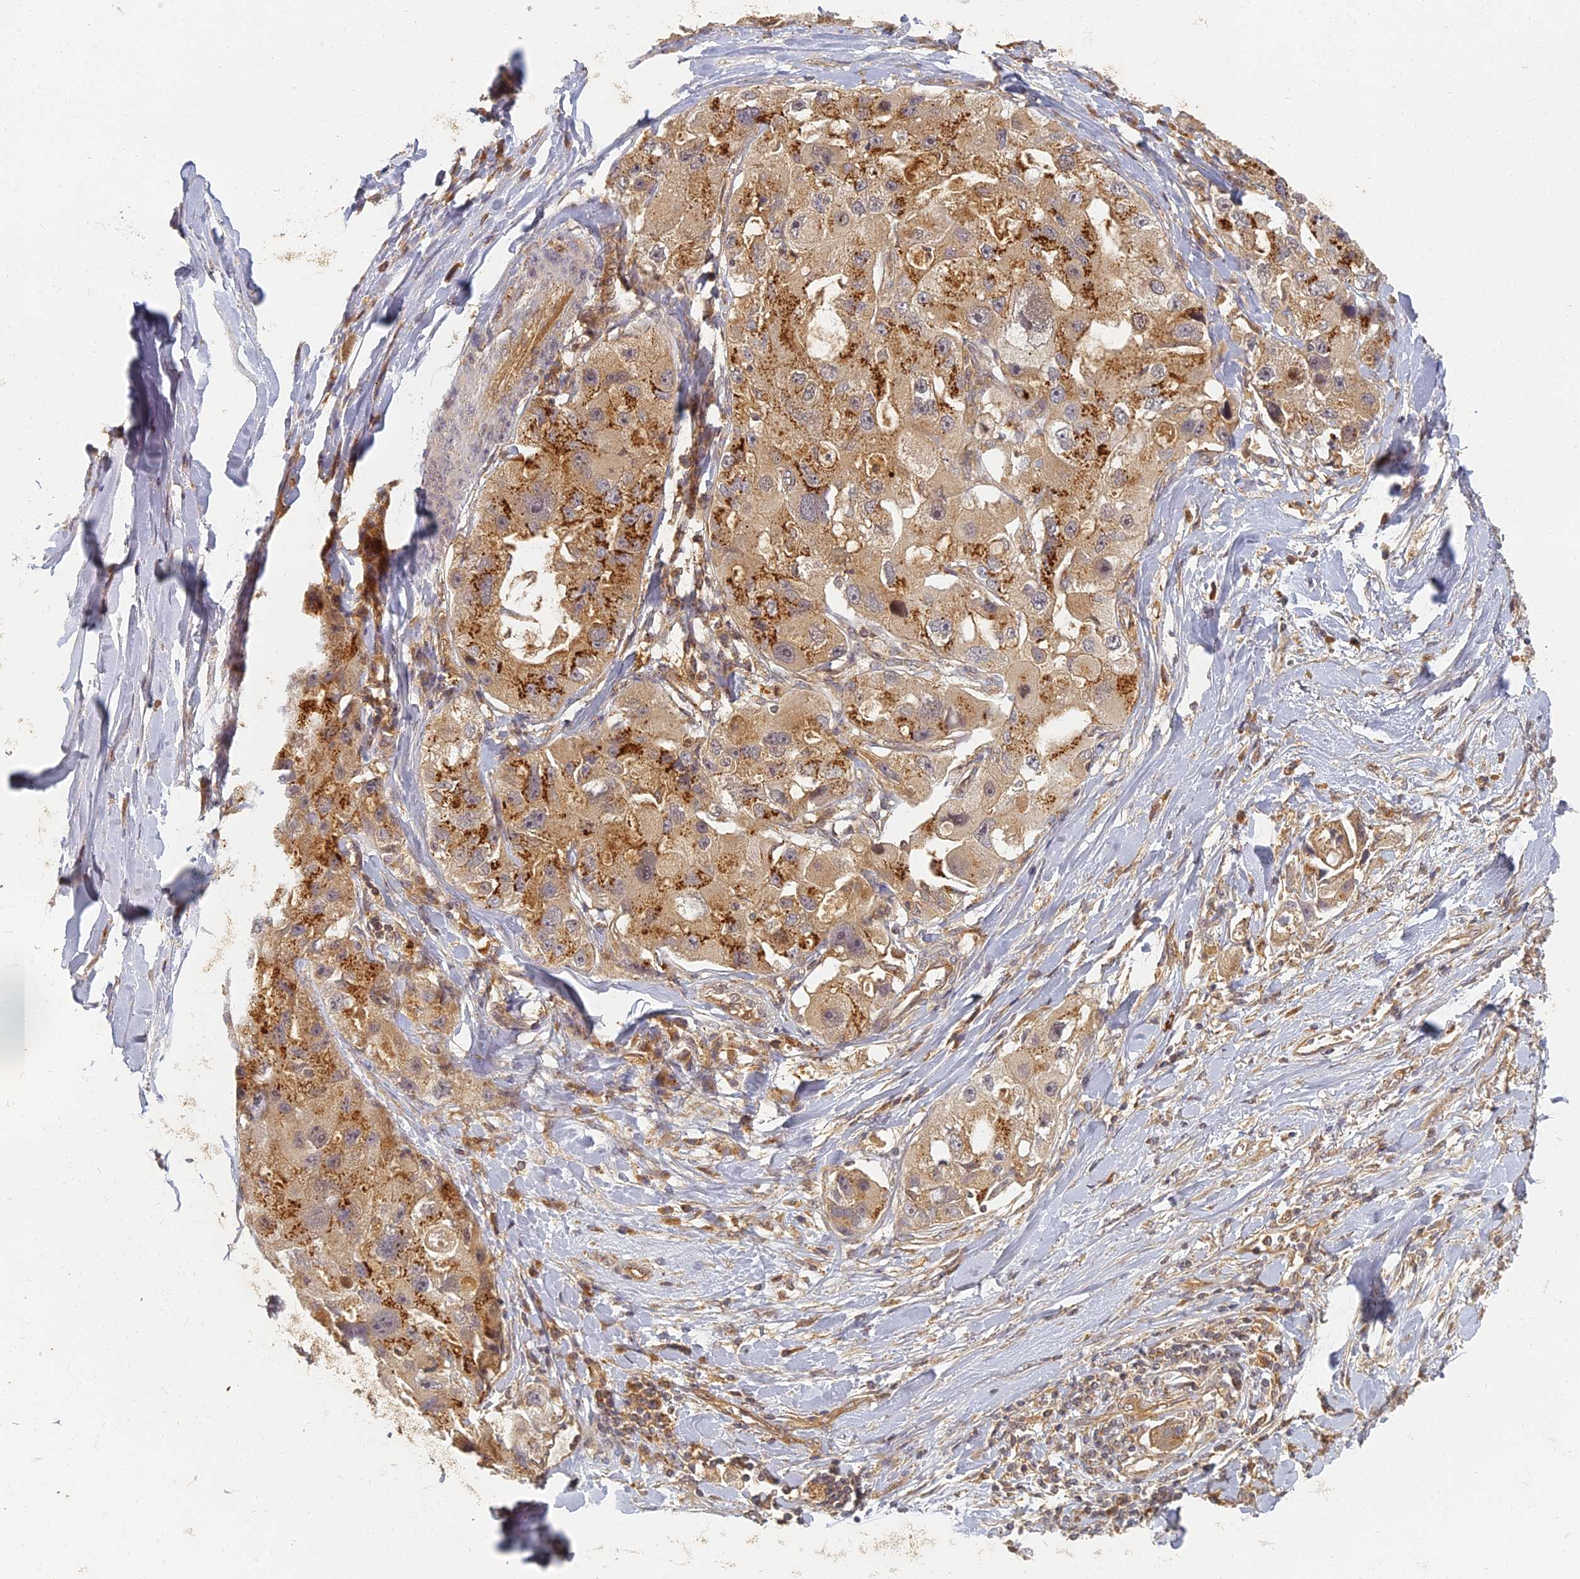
{"staining": {"intensity": "moderate", "quantity": ">75%", "location": "cytoplasmic/membranous"}, "tissue": "lung cancer", "cell_type": "Tumor cells", "image_type": "cancer", "snomed": [{"axis": "morphology", "description": "Adenocarcinoma, NOS"}, {"axis": "topography", "description": "Lung"}], "caption": "Brown immunohistochemical staining in lung adenocarcinoma shows moderate cytoplasmic/membranous staining in about >75% of tumor cells. Nuclei are stained in blue.", "gene": "INO80D", "patient": {"sex": "female", "age": 54}}